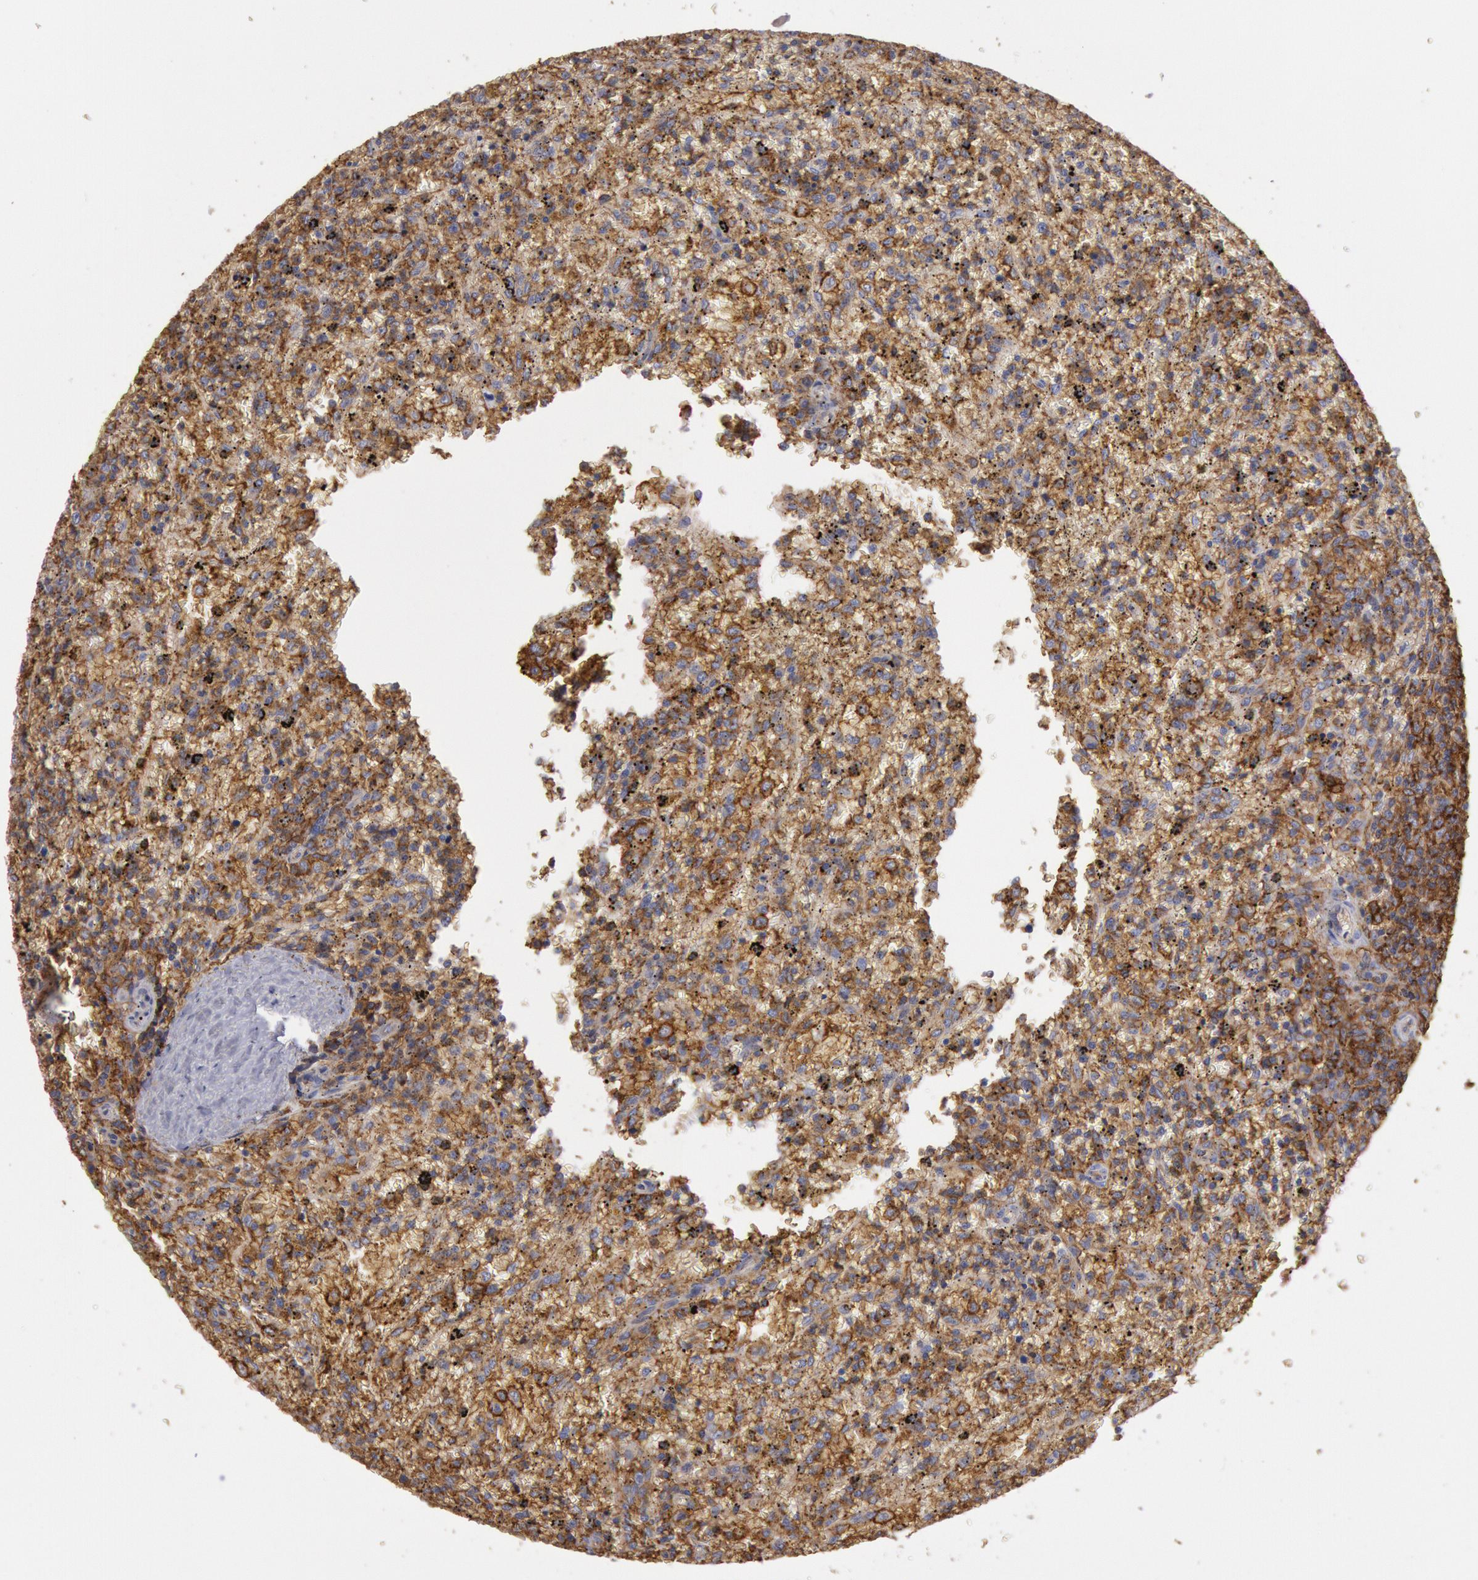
{"staining": {"intensity": "moderate", "quantity": ">75%", "location": "cytoplasmic/membranous"}, "tissue": "lymphoma", "cell_type": "Tumor cells", "image_type": "cancer", "snomed": [{"axis": "morphology", "description": "Malignant lymphoma, non-Hodgkin's type, High grade"}, {"axis": "topography", "description": "Spleen"}, {"axis": "topography", "description": "Lymph node"}], "caption": "Tumor cells exhibit medium levels of moderate cytoplasmic/membranous expression in about >75% of cells in lymphoma. (DAB (3,3'-diaminobenzidine) = brown stain, brightfield microscopy at high magnification).", "gene": "SNAP23", "patient": {"sex": "female", "age": 70}}